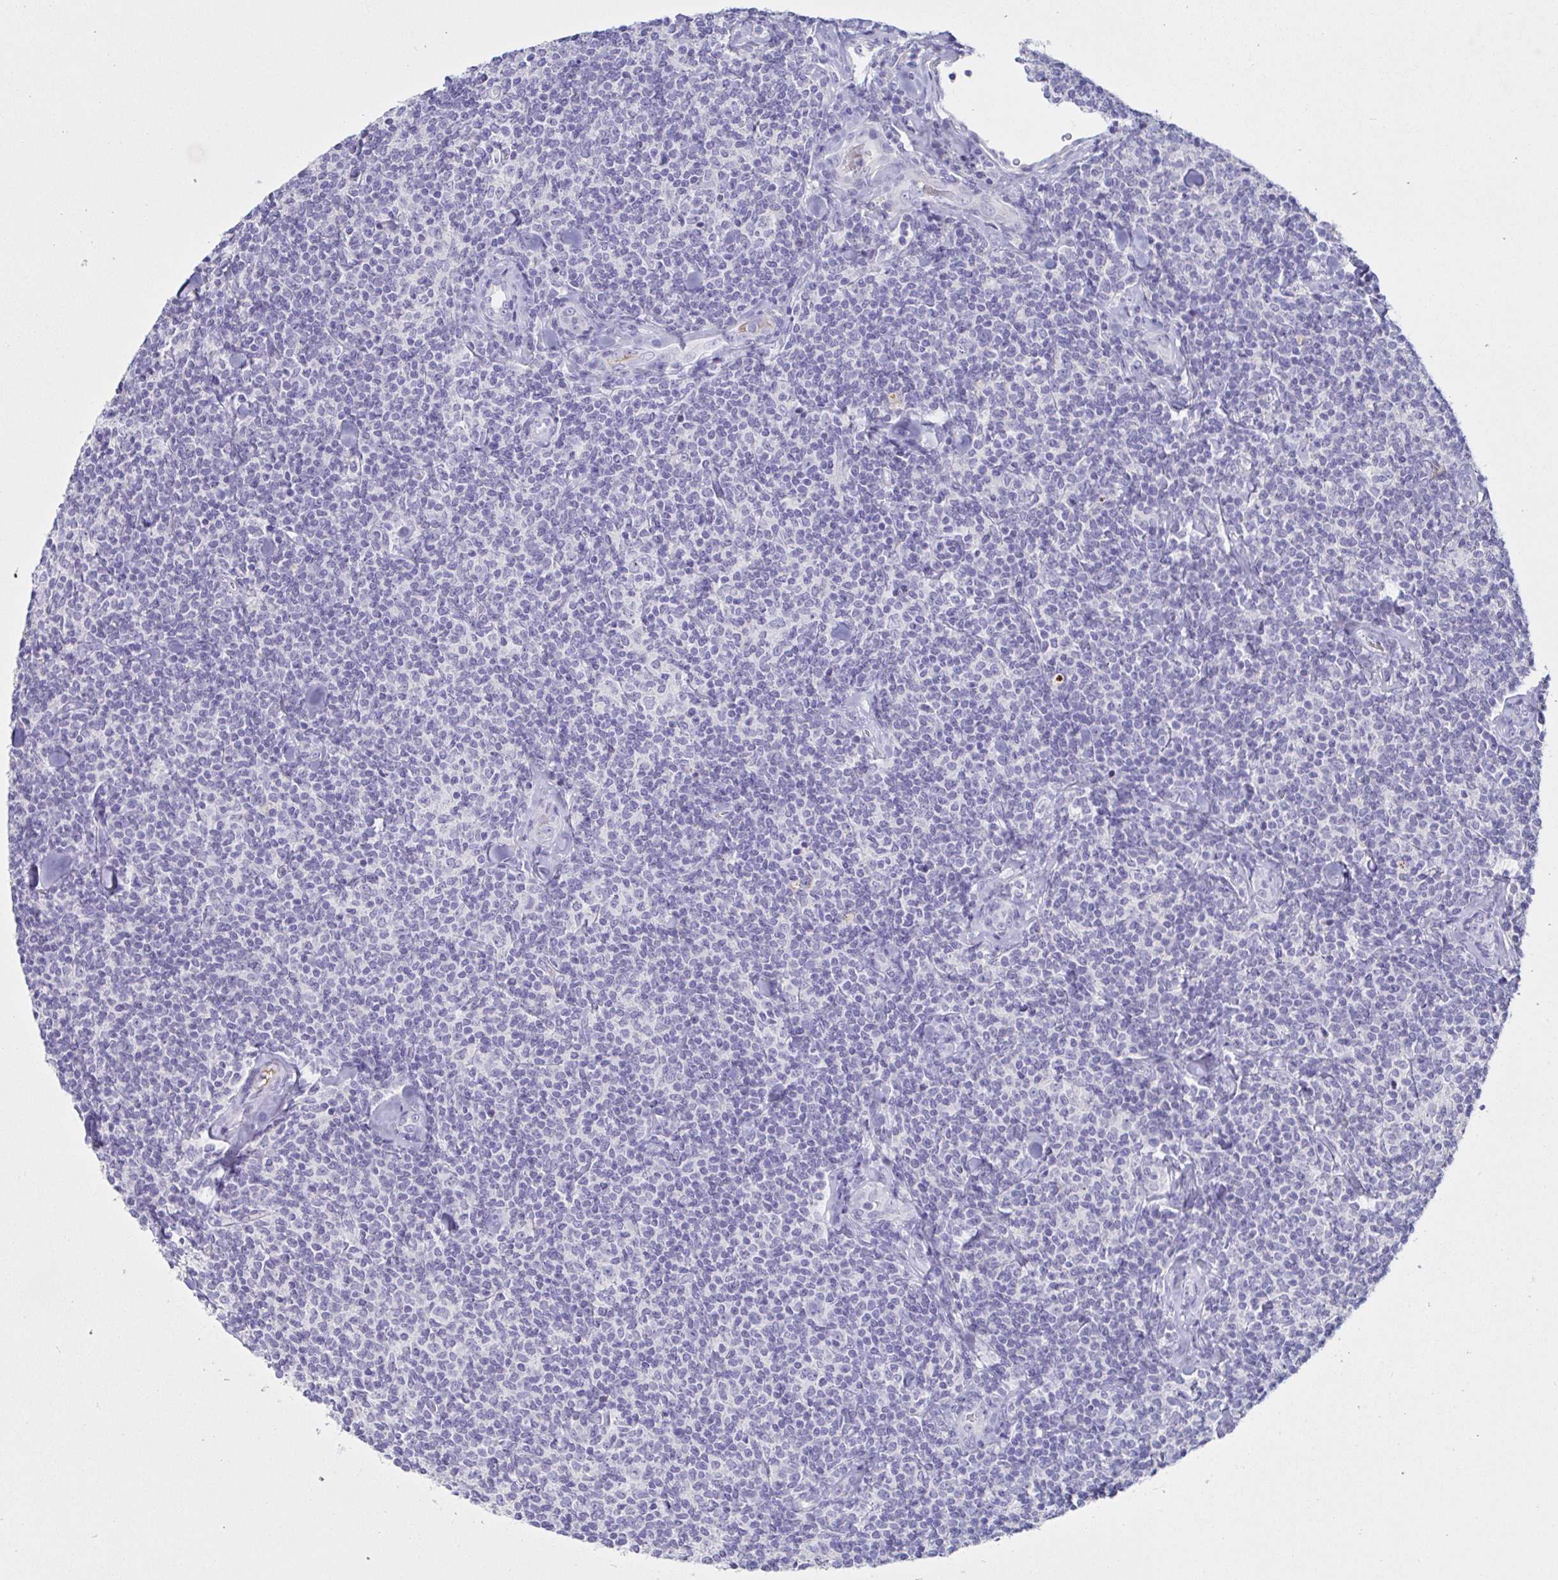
{"staining": {"intensity": "negative", "quantity": "none", "location": "none"}, "tissue": "lymphoma", "cell_type": "Tumor cells", "image_type": "cancer", "snomed": [{"axis": "morphology", "description": "Malignant lymphoma, non-Hodgkin's type, Low grade"}, {"axis": "topography", "description": "Lymph node"}], "caption": "Immunohistochemistry histopathology image of lymphoma stained for a protein (brown), which shows no staining in tumor cells.", "gene": "SAA4", "patient": {"sex": "female", "age": 56}}